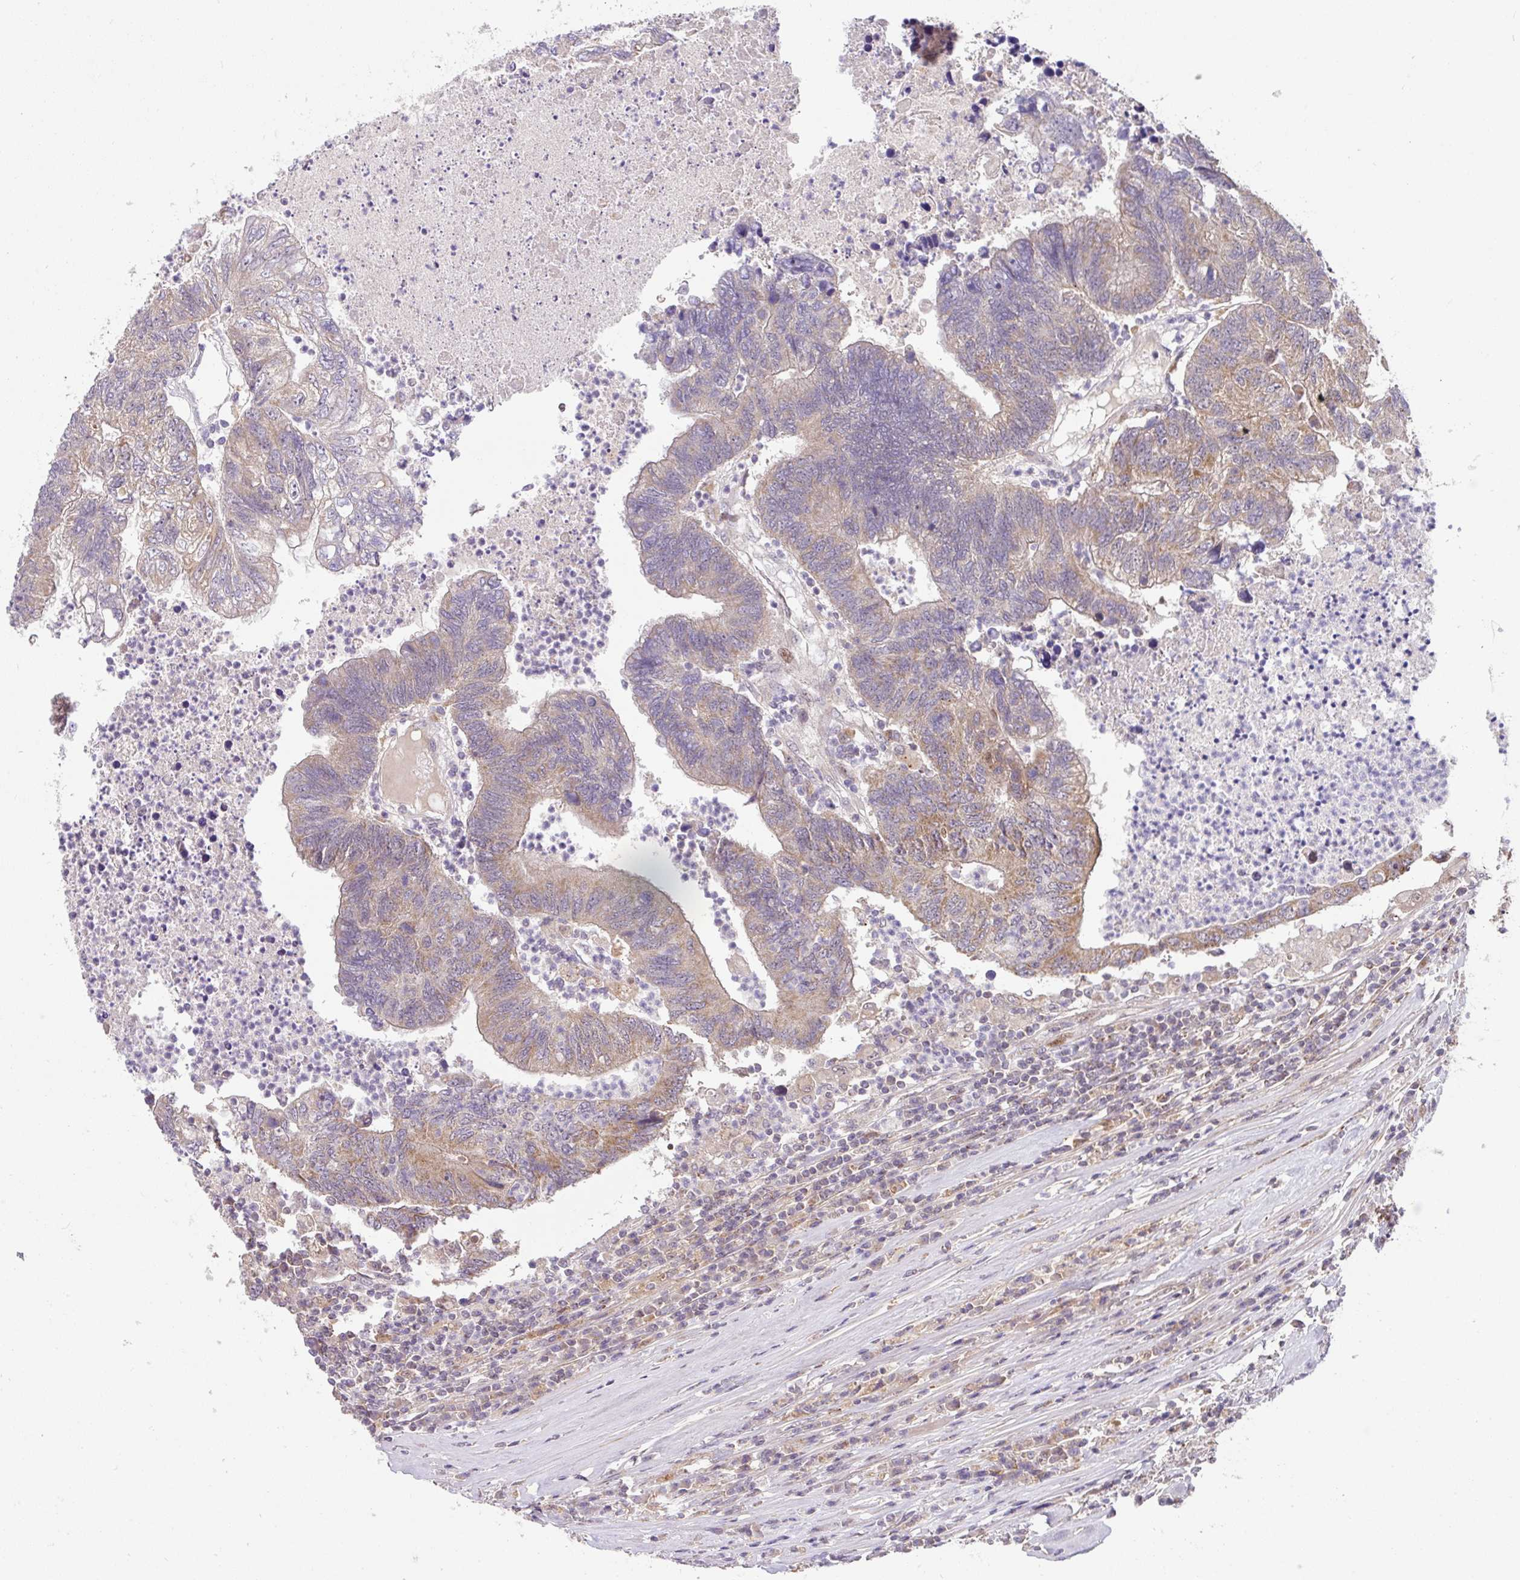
{"staining": {"intensity": "moderate", "quantity": "25%-75%", "location": "cytoplasmic/membranous"}, "tissue": "colorectal cancer", "cell_type": "Tumor cells", "image_type": "cancer", "snomed": [{"axis": "morphology", "description": "Adenocarcinoma, NOS"}, {"axis": "topography", "description": "Colon"}], "caption": "This micrograph reveals colorectal cancer stained with IHC to label a protein in brown. The cytoplasmic/membranous of tumor cells show moderate positivity for the protein. Nuclei are counter-stained blue.", "gene": "SARS2", "patient": {"sex": "female", "age": 48}}